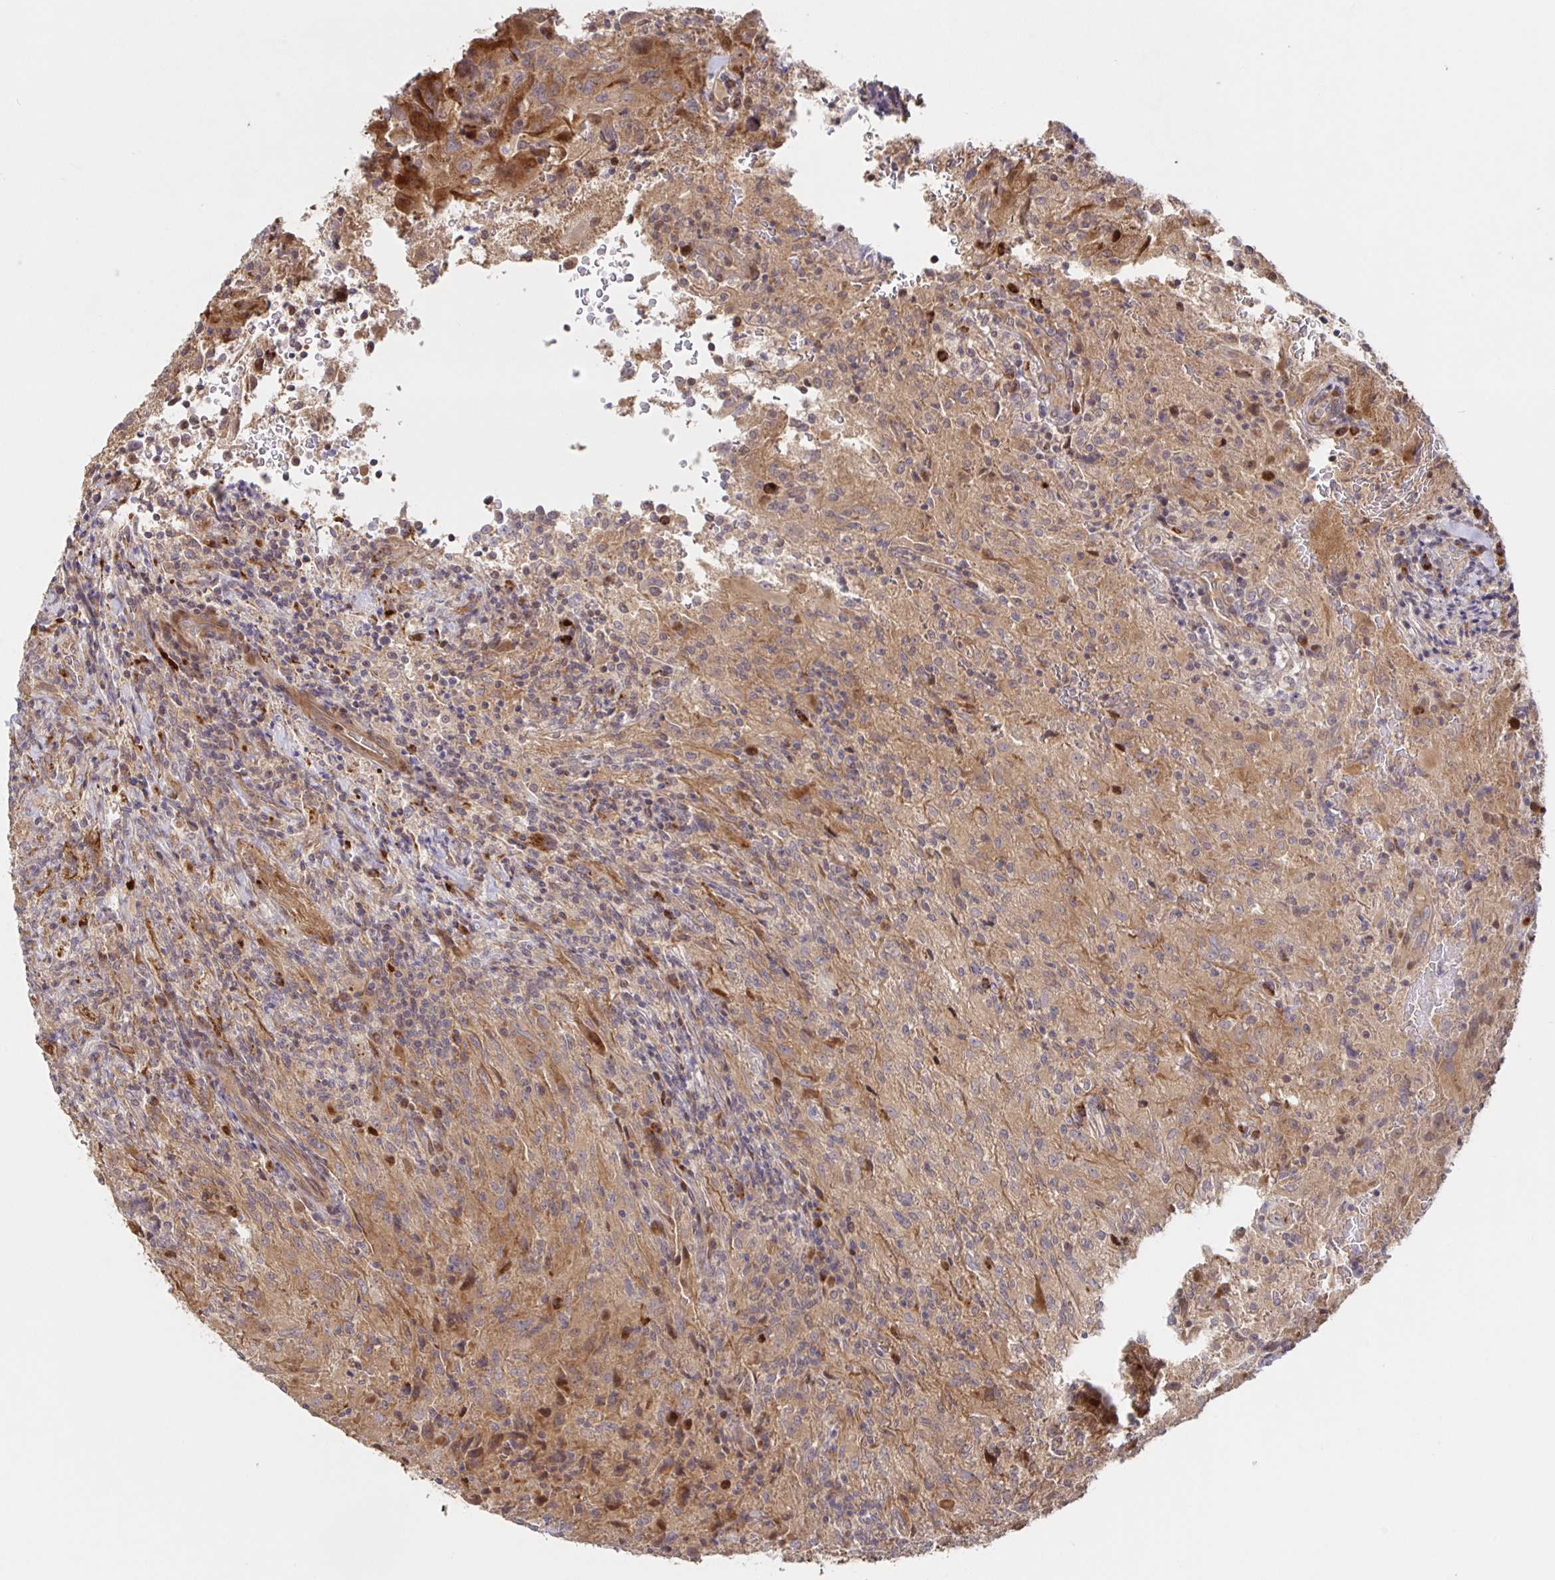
{"staining": {"intensity": "moderate", "quantity": "25%-75%", "location": "cytoplasmic/membranous"}, "tissue": "glioma", "cell_type": "Tumor cells", "image_type": "cancer", "snomed": [{"axis": "morphology", "description": "Glioma, malignant, High grade"}, {"axis": "topography", "description": "Brain"}], "caption": "IHC image of neoplastic tissue: human malignant high-grade glioma stained using immunohistochemistry (IHC) exhibits medium levels of moderate protein expression localized specifically in the cytoplasmic/membranous of tumor cells, appearing as a cytoplasmic/membranous brown color.", "gene": "AACS", "patient": {"sex": "male", "age": 68}}